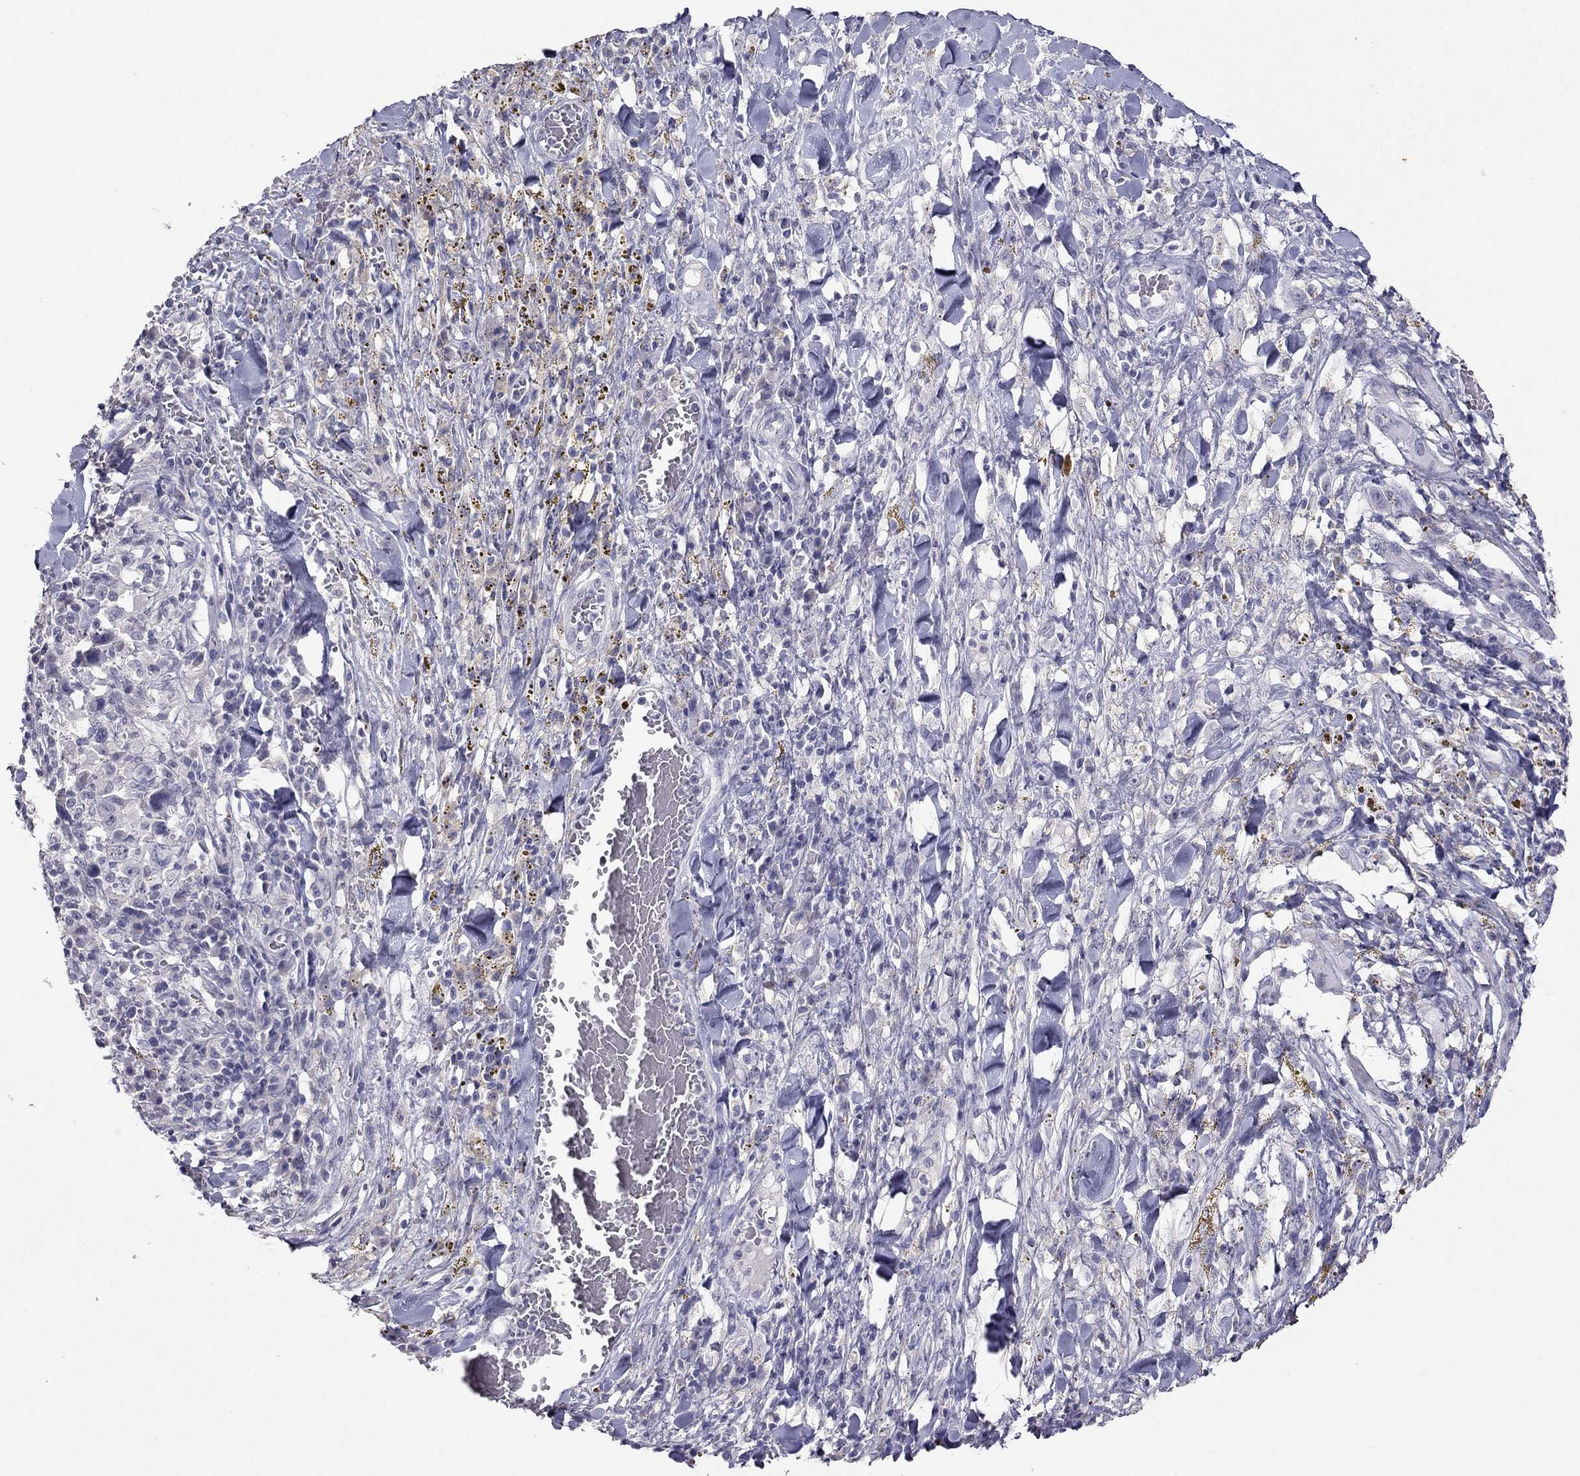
{"staining": {"intensity": "negative", "quantity": "none", "location": "none"}, "tissue": "melanoma", "cell_type": "Tumor cells", "image_type": "cancer", "snomed": [{"axis": "morphology", "description": "Malignant melanoma, NOS"}, {"axis": "topography", "description": "Skin"}], "caption": "The IHC image has no significant staining in tumor cells of malignant melanoma tissue.", "gene": "PSMB11", "patient": {"sex": "female", "age": 91}}